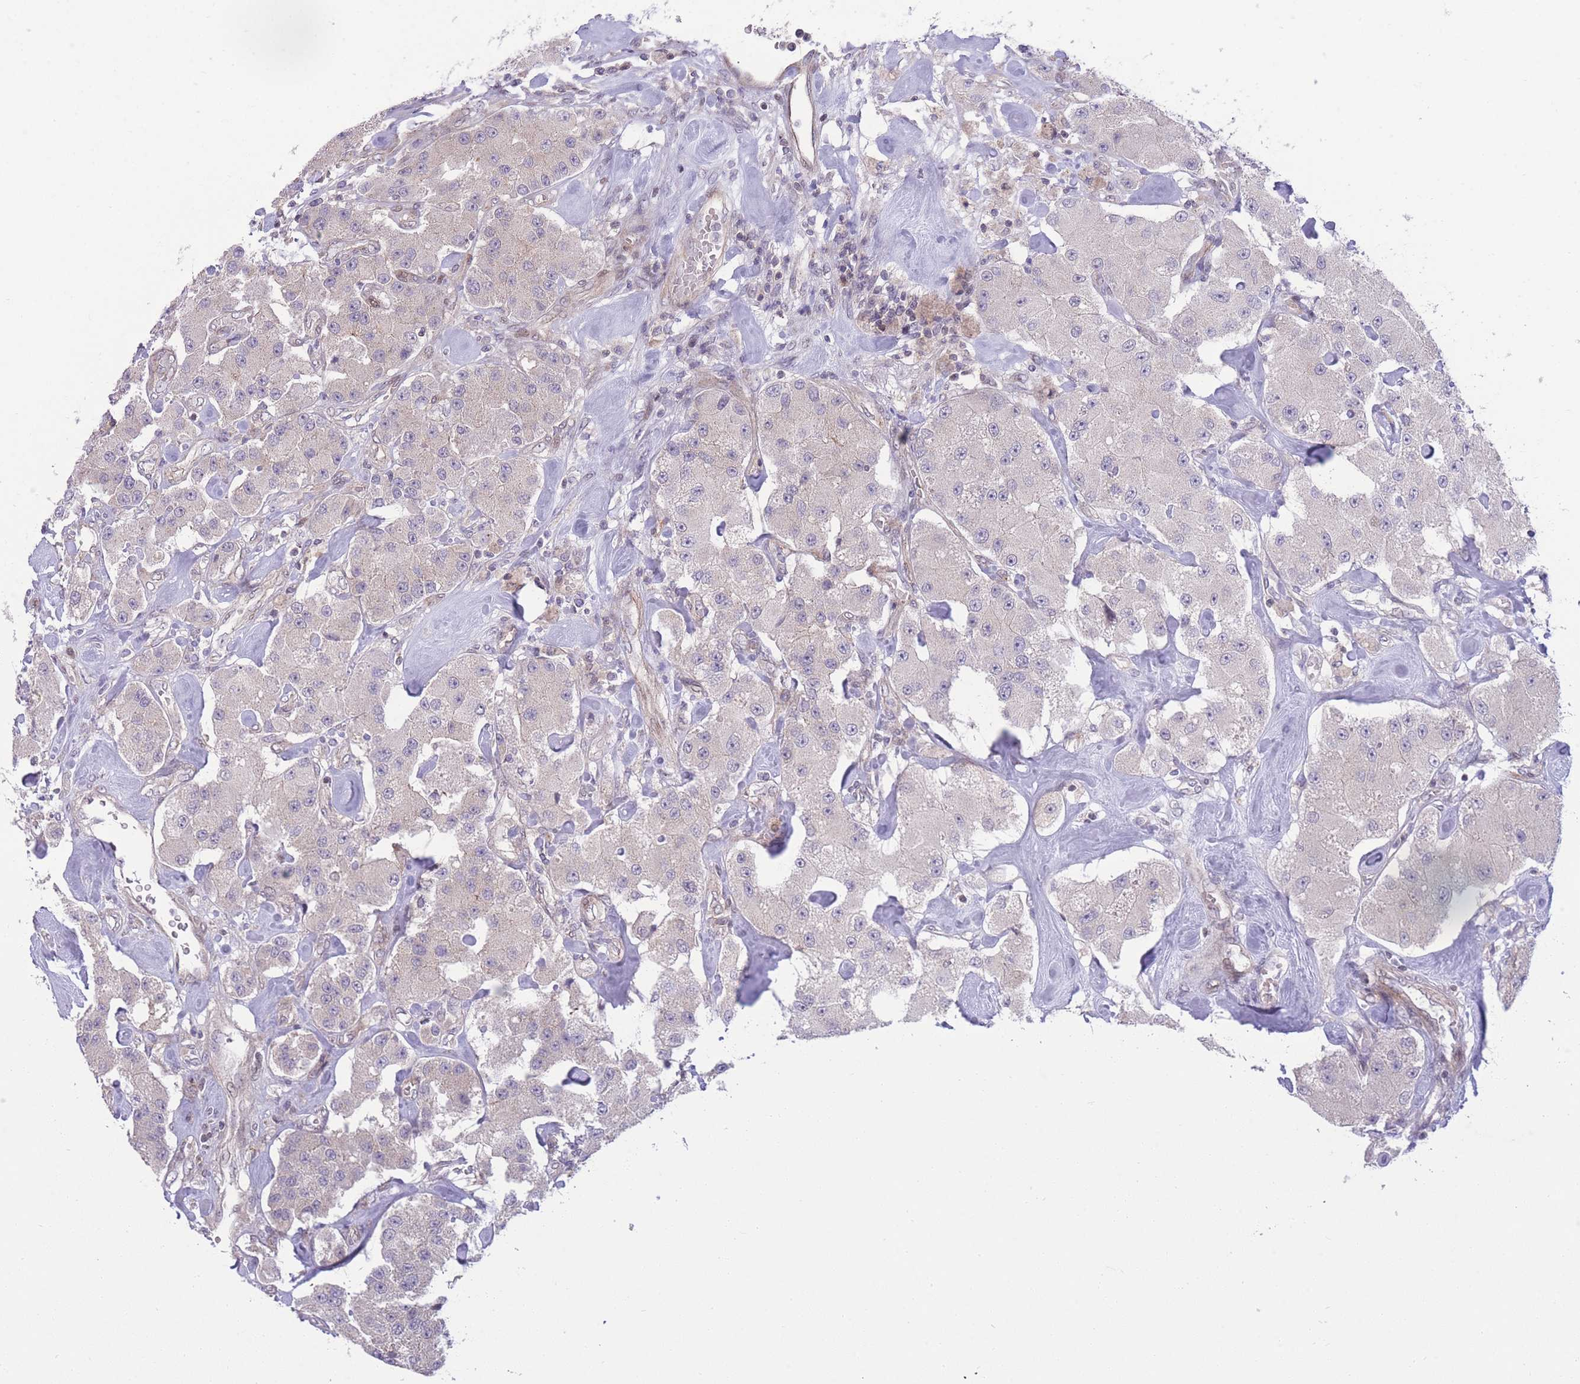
{"staining": {"intensity": "negative", "quantity": "none", "location": "none"}, "tissue": "carcinoid", "cell_type": "Tumor cells", "image_type": "cancer", "snomed": [{"axis": "morphology", "description": "Carcinoid, malignant, NOS"}, {"axis": "topography", "description": "Pancreas"}], "caption": "Tumor cells show no significant staining in carcinoid (malignant).", "gene": "RIC8A", "patient": {"sex": "male", "age": 41}}